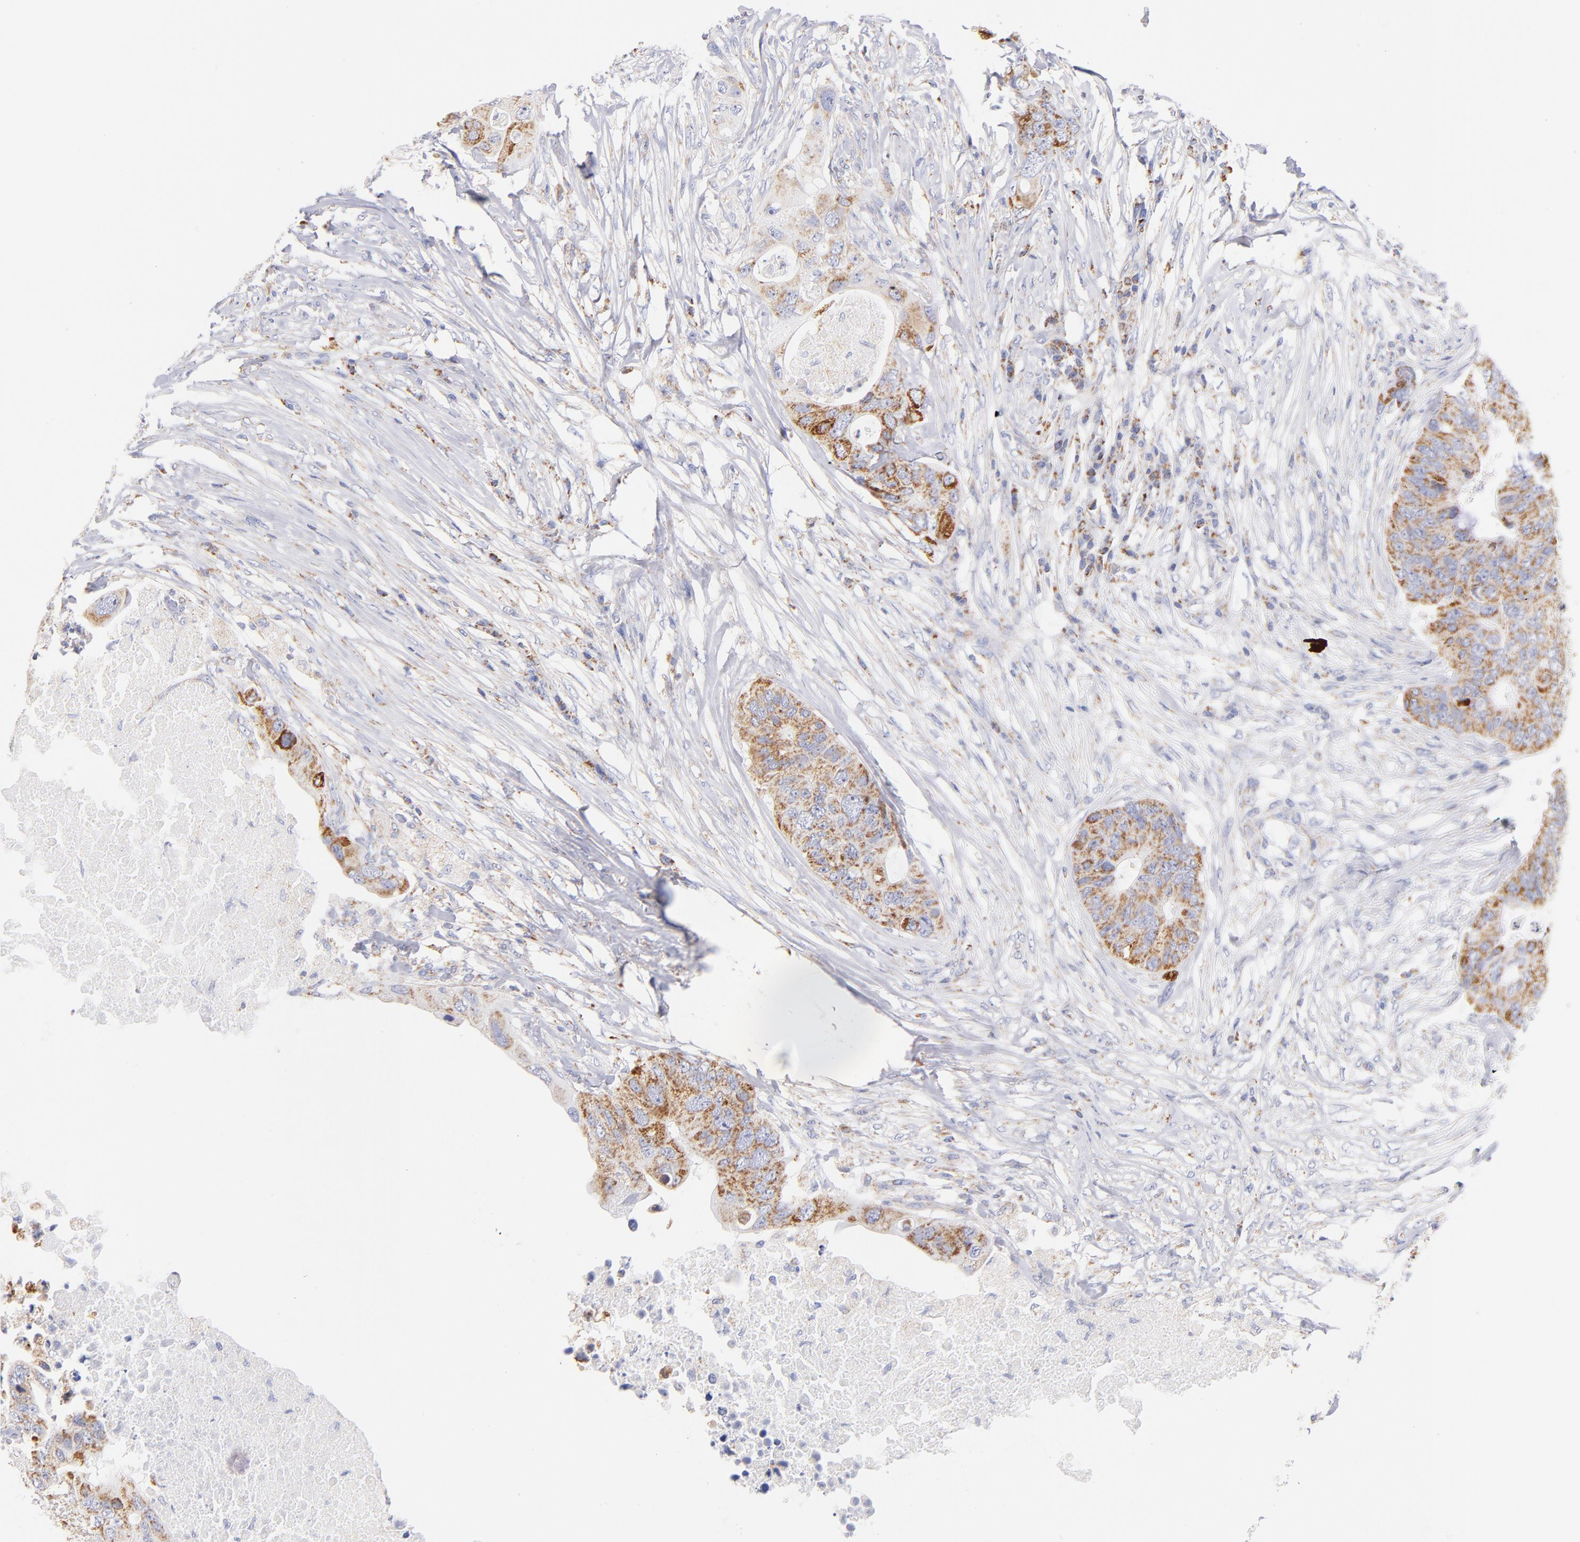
{"staining": {"intensity": "moderate", "quantity": ">75%", "location": "cytoplasmic/membranous"}, "tissue": "colorectal cancer", "cell_type": "Tumor cells", "image_type": "cancer", "snomed": [{"axis": "morphology", "description": "Adenocarcinoma, NOS"}, {"axis": "topography", "description": "Colon"}], "caption": "The photomicrograph demonstrates staining of colorectal cancer (adenocarcinoma), revealing moderate cytoplasmic/membranous protein expression (brown color) within tumor cells.", "gene": "AIFM1", "patient": {"sex": "male", "age": 71}}